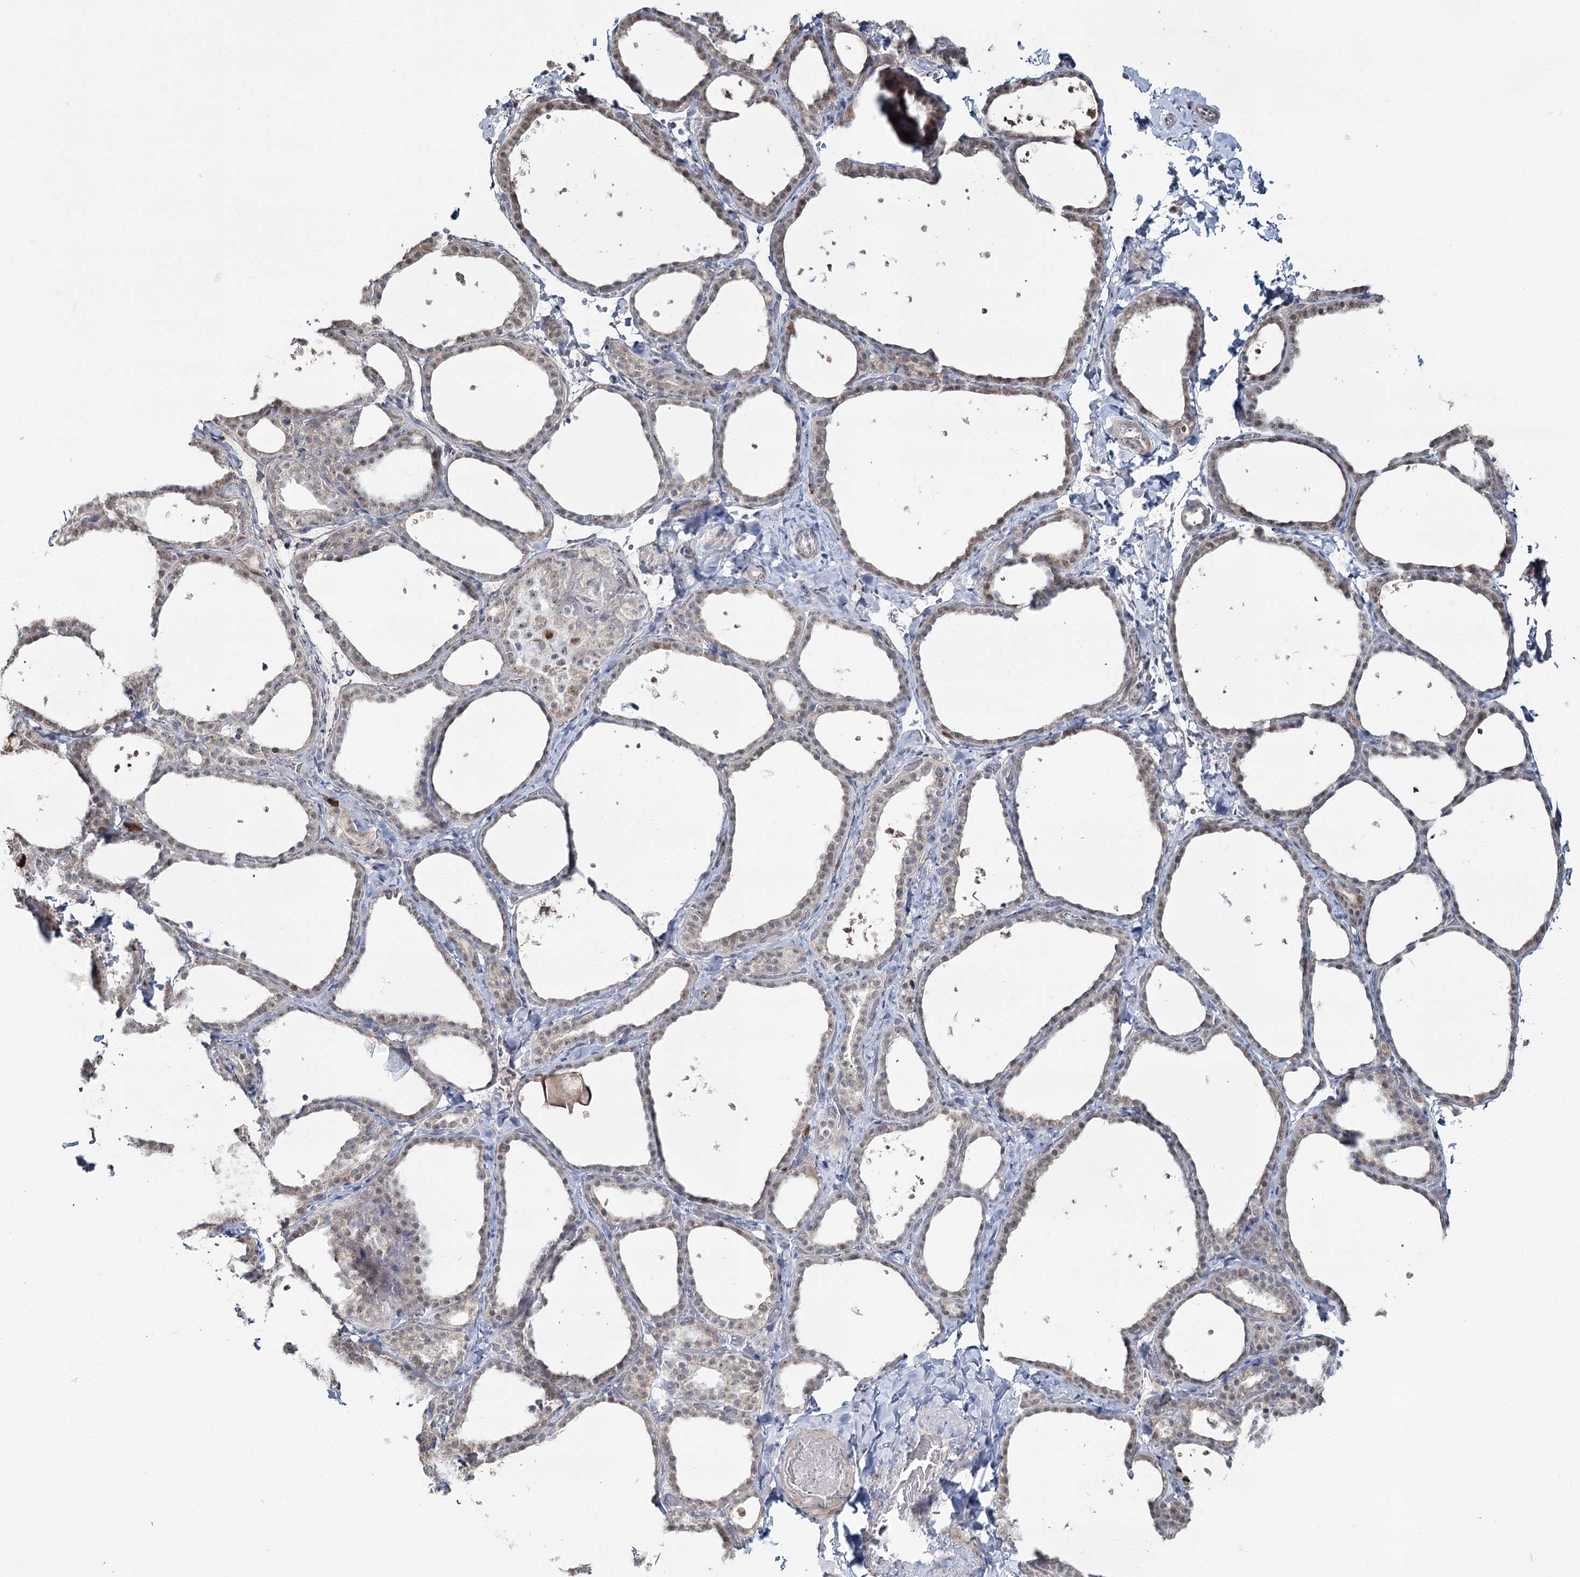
{"staining": {"intensity": "moderate", "quantity": "<25%", "location": "cytoplasmic/membranous"}, "tissue": "thyroid gland", "cell_type": "Glandular cells", "image_type": "normal", "snomed": [{"axis": "morphology", "description": "Normal tissue, NOS"}, {"axis": "topography", "description": "Thyroid gland"}], "caption": "A histopathology image showing moderate cytoplasmic/membranous expression in about <25% of glandular cells in normal thyroid gland, as visualized by brown immunohistochemical staining.", "gene": "ATAD1", "patient": {"sex": "female", "age": 44}}